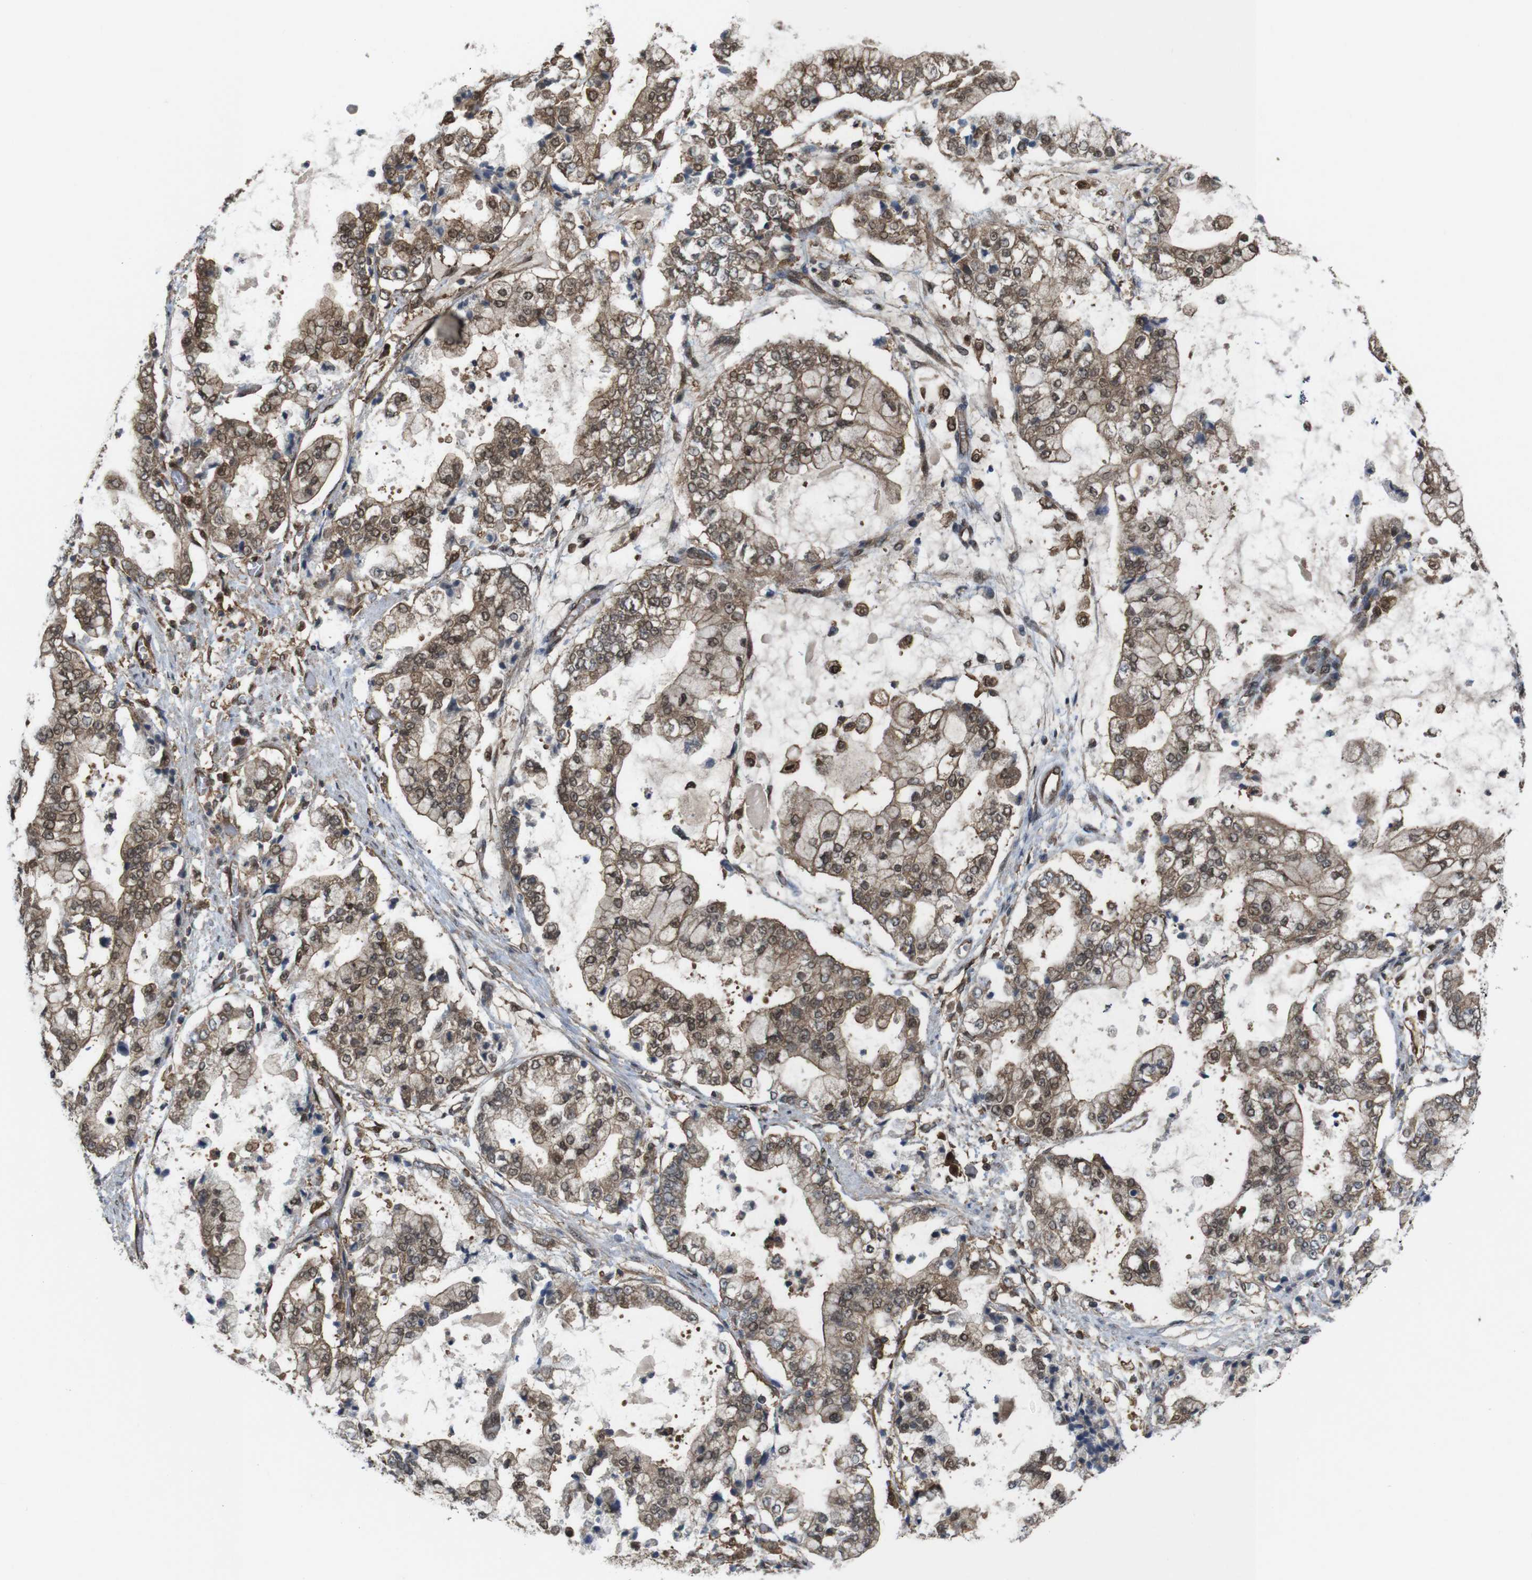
{"staining": {"intensity": "moderate", "quantity": ">75%", "location": "cytoplasmic/membranous,nuclear"}, "tissue": "stomach cancer", "cell_type": "Tumor cells", "image_type": "cancer", "snomed": [{"axis": "morphology", "description": "Adenocarcinoma, NOS"}, {"axis": "topography", "description": "Stomach"}], "caption": "This is an image of IHC staining of adenocarcinoma (stomach), which shows moderate positivity in the cytoplasmic/membranous and nuclear of tumor cells.", "gene": "YWHAG", "patient": {"sex": "male", "age": 76}}